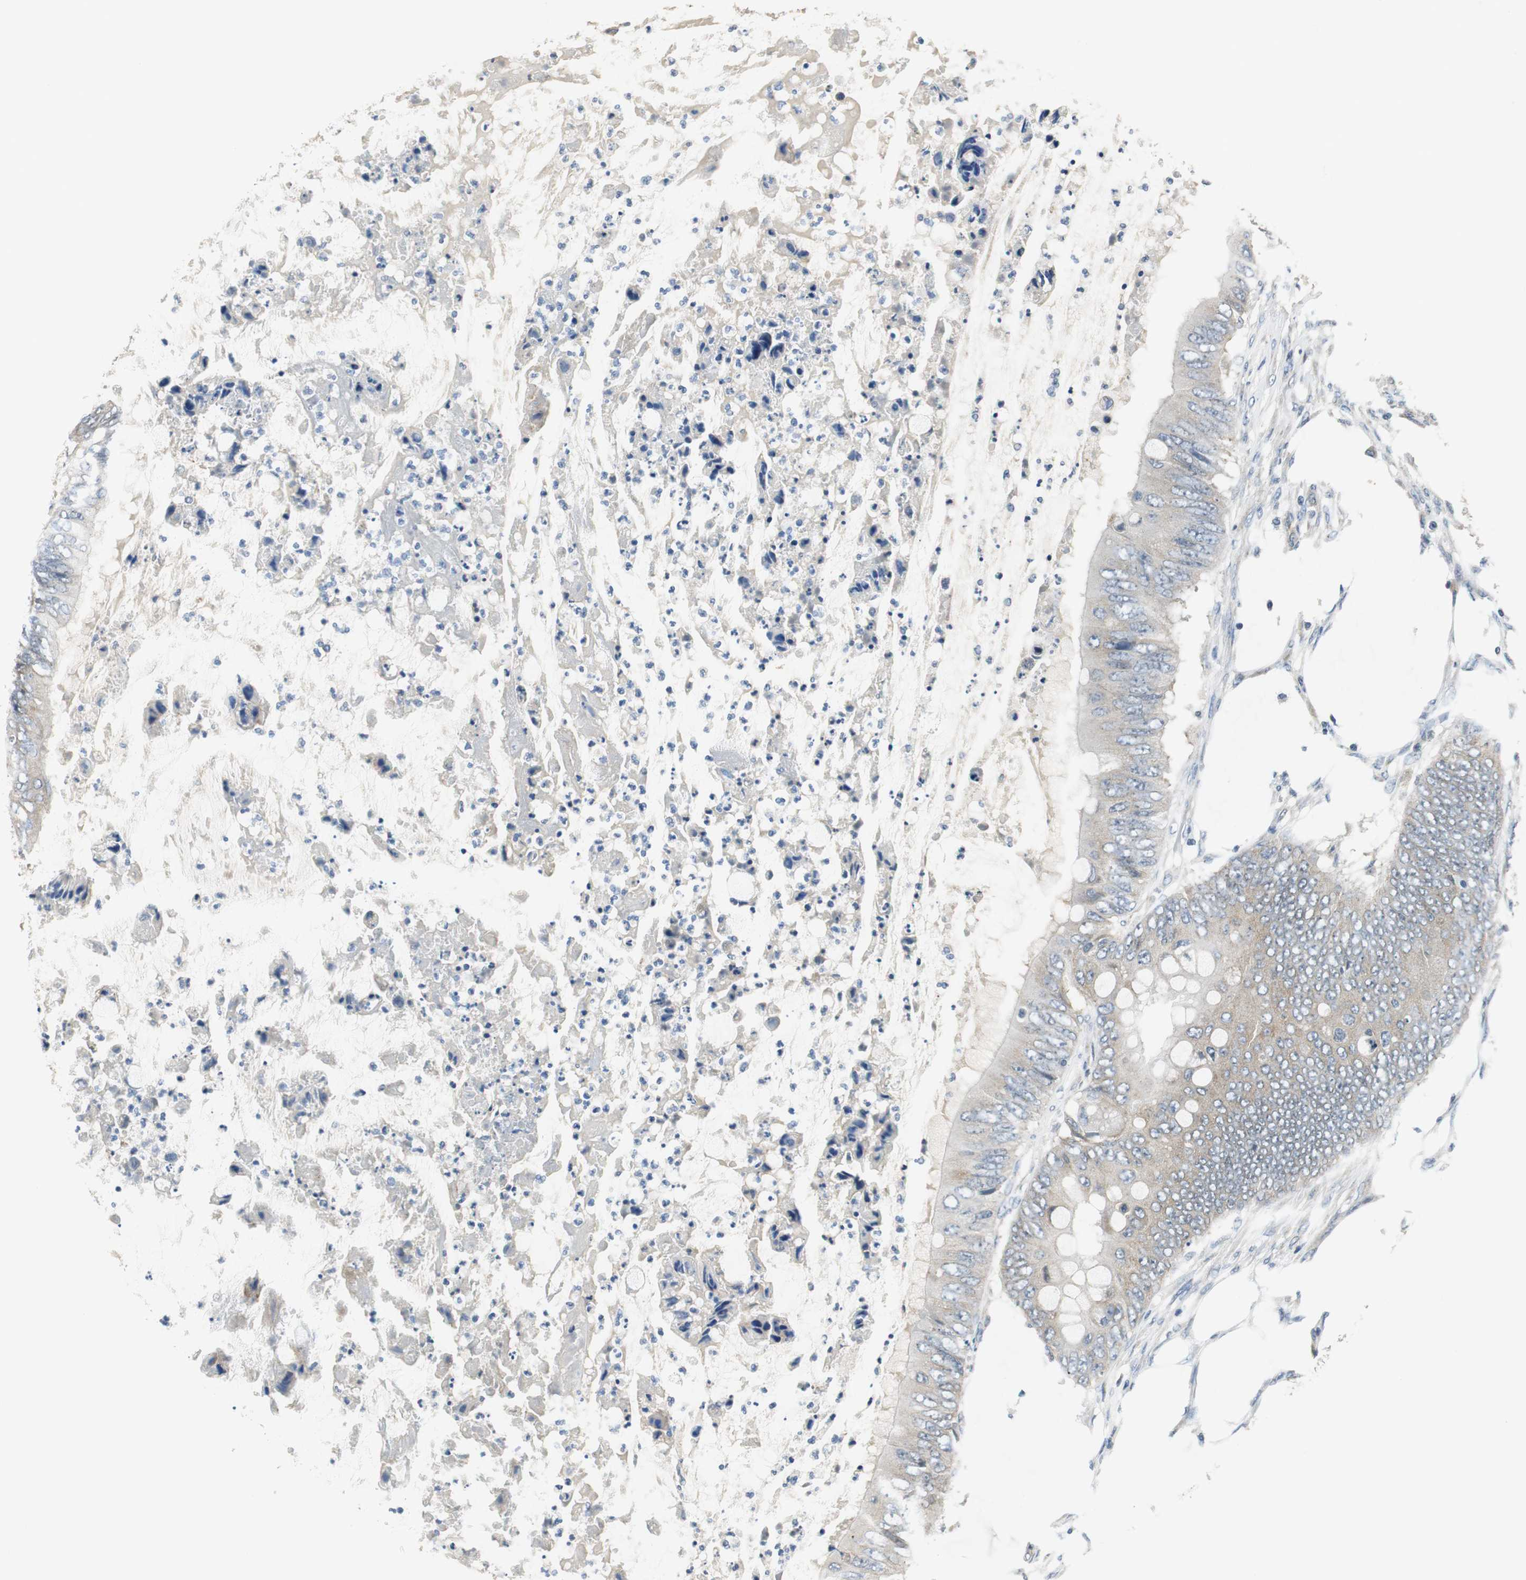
{"staining": {"intensity": "weak", "quantity": "25%-75%", "location": "cytoplasmic/membranous"}, "tissue": "colorectal cancer", "cell_type": "Tumor cells", "image_type": "cancer", "snomed": [{"axis": "morphology", "description": "Normal tissue, NOS"}, {"axis": "morphology", "description": "Adenocarcinoma, NOS"}, {"axis": "topography", "description": "Rectum"}, {"axis": "topography", "description": "Peripheral nerve tissue"}], "caption": "This photomicrograph shows immunohistochemistry (IHC) staining of human adenocarcinoma (colorectal), with low weak cytoplasmic/membranous staining in approximately 25%-75% of tumor cells.", "gene": "MTIF2", "patient": {"sex": "female", "age": 77}}